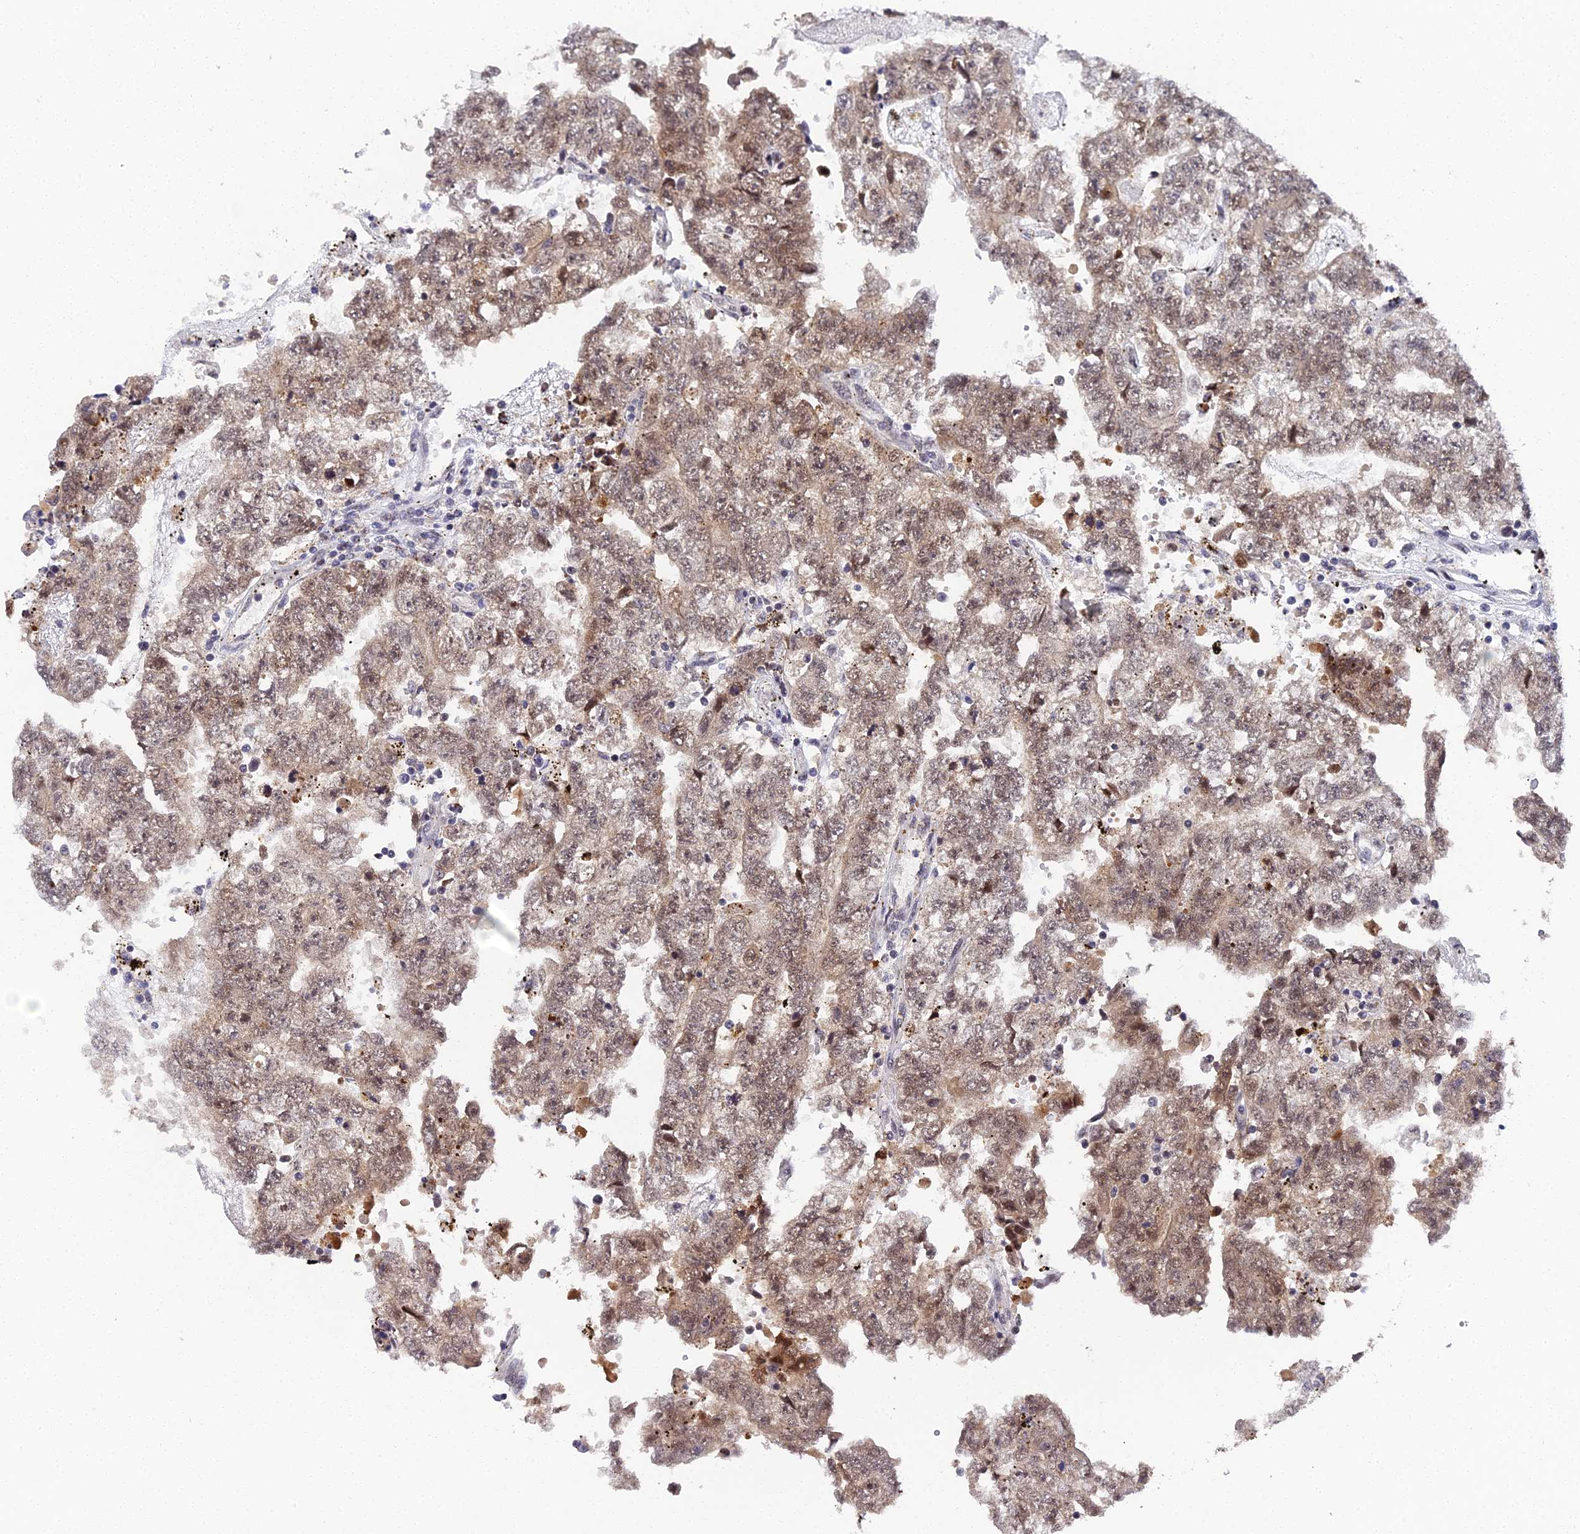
{"staining": {"intensity": "moderate", "quantity": ">75%", "location": "cytoplasmic/membranous,nuclear"}, "tissue": "testis cancer", "cell_type": "Tumor cells", "image_type": "cancer", "snomed": [{"axis": "morphology", "description": "Carcinoma, Embryonal, NOS"}, {"axis": "topography", "description": "Testis"}], "caption": "Protein expression analysis of human testis cancer (embryonal carcinoma) reveals moderate cytoplasmic/membranous and nuclear positivity in about >75% of tumor cells. The staining was performed using DAB, with brown indicating positive protein expression. Nuclei are stained blue with hematoxylin.", "gene": "MAGOHB", "patient": {"sex": "male", "age": 25}}